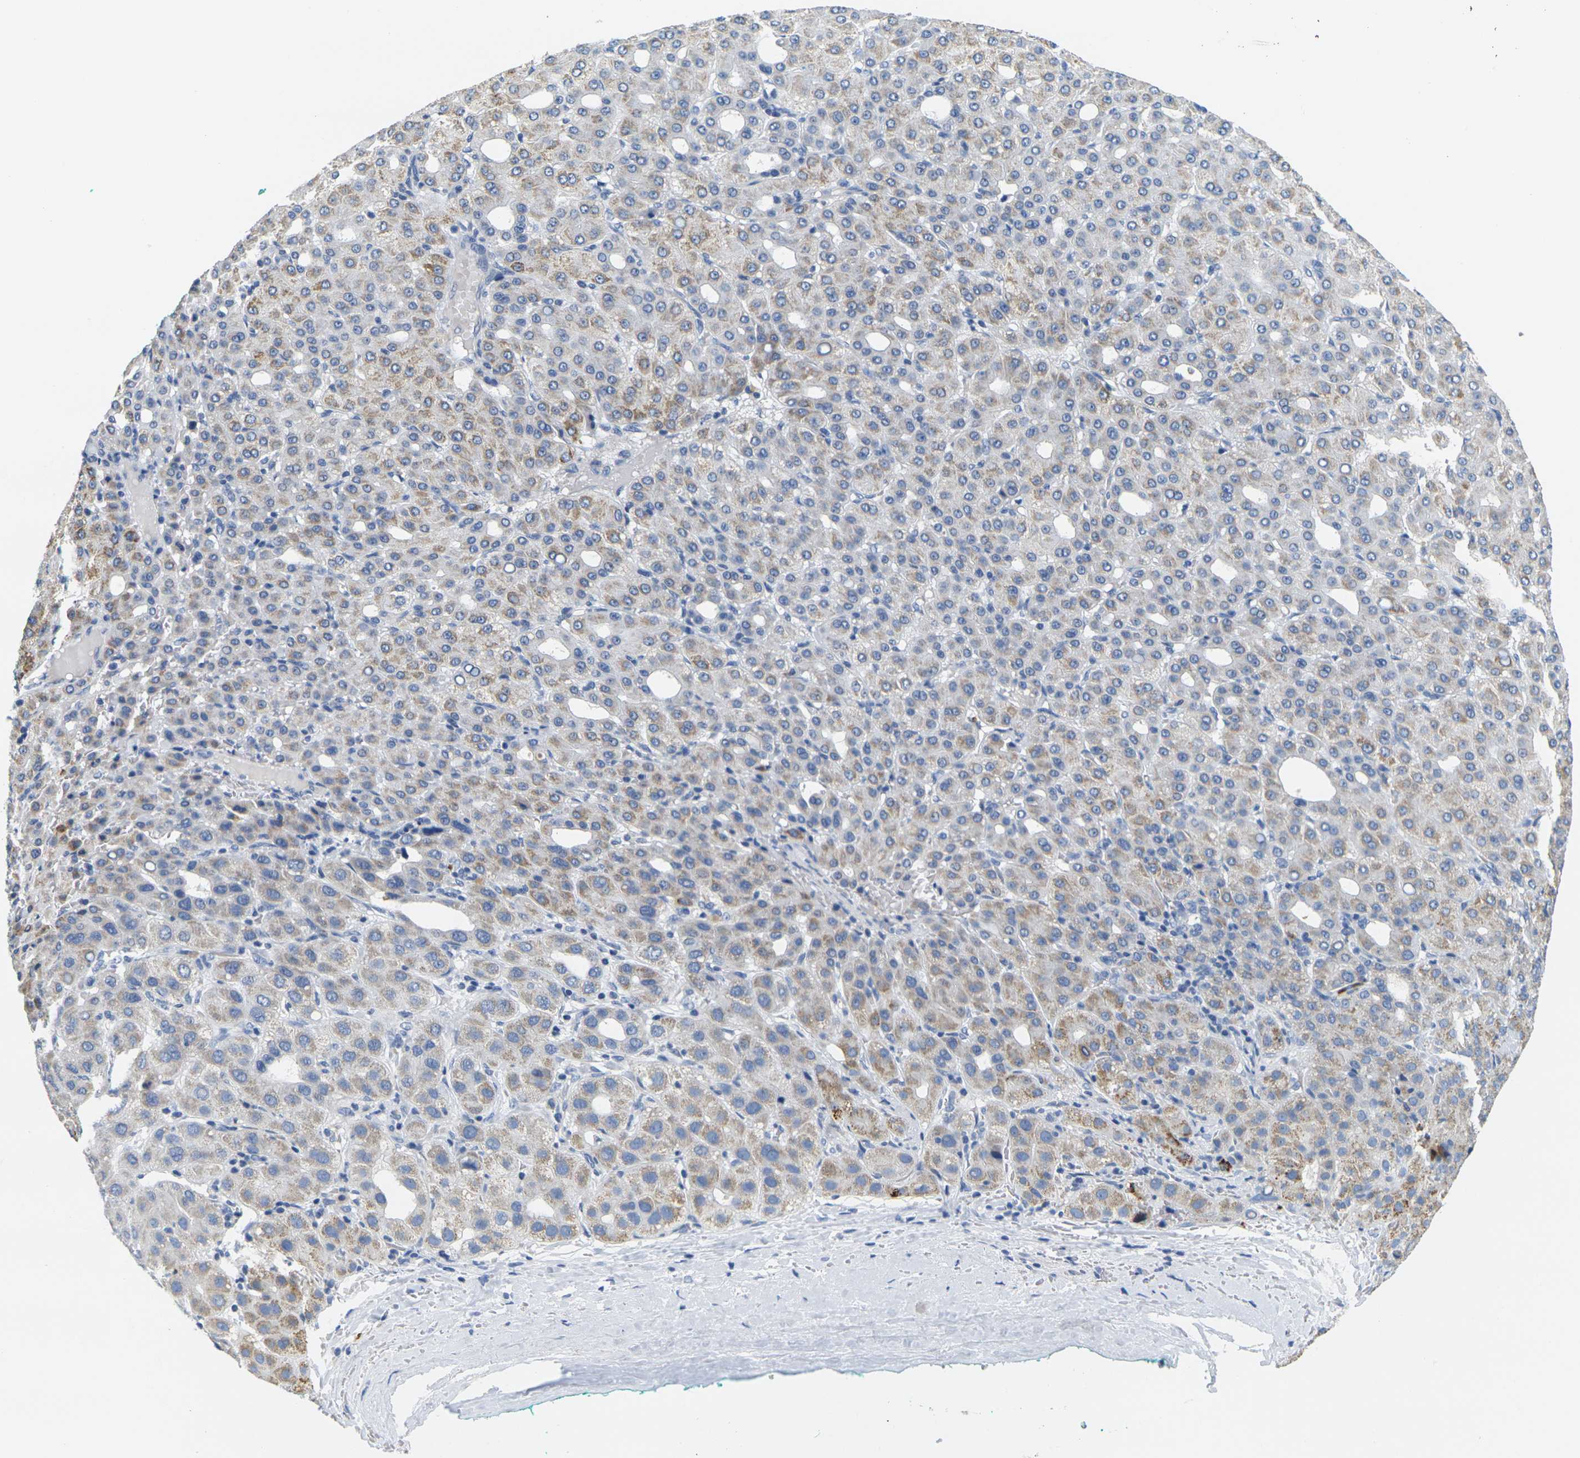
{"staining": {"intensity": "weak", "quantity": "25%-75%", "location": "cytoplasmic/membranous"}, "tissue": "liver cancer", "cell_type": "Tumor cells", "image_type": "cancer", "snomed": [{"axis": "morphology", "description": "Carcinoma, Hepatocellular, NOS"}, {"axis": "topography", "description": "Liver"}], "caption": "Immunohistochemical staining of human liver cancer (hepatocellular carcinoma) demonstrates weak cytoplasmic/membranous protein expression in about 25%-75% of tumor cells. (DAB (3,3'-diaminobenzidine) = brown stain, brightfield microscopy at high magnification).", "gene": "KLK5", "patient": {"sex": "male", "age": 65}}